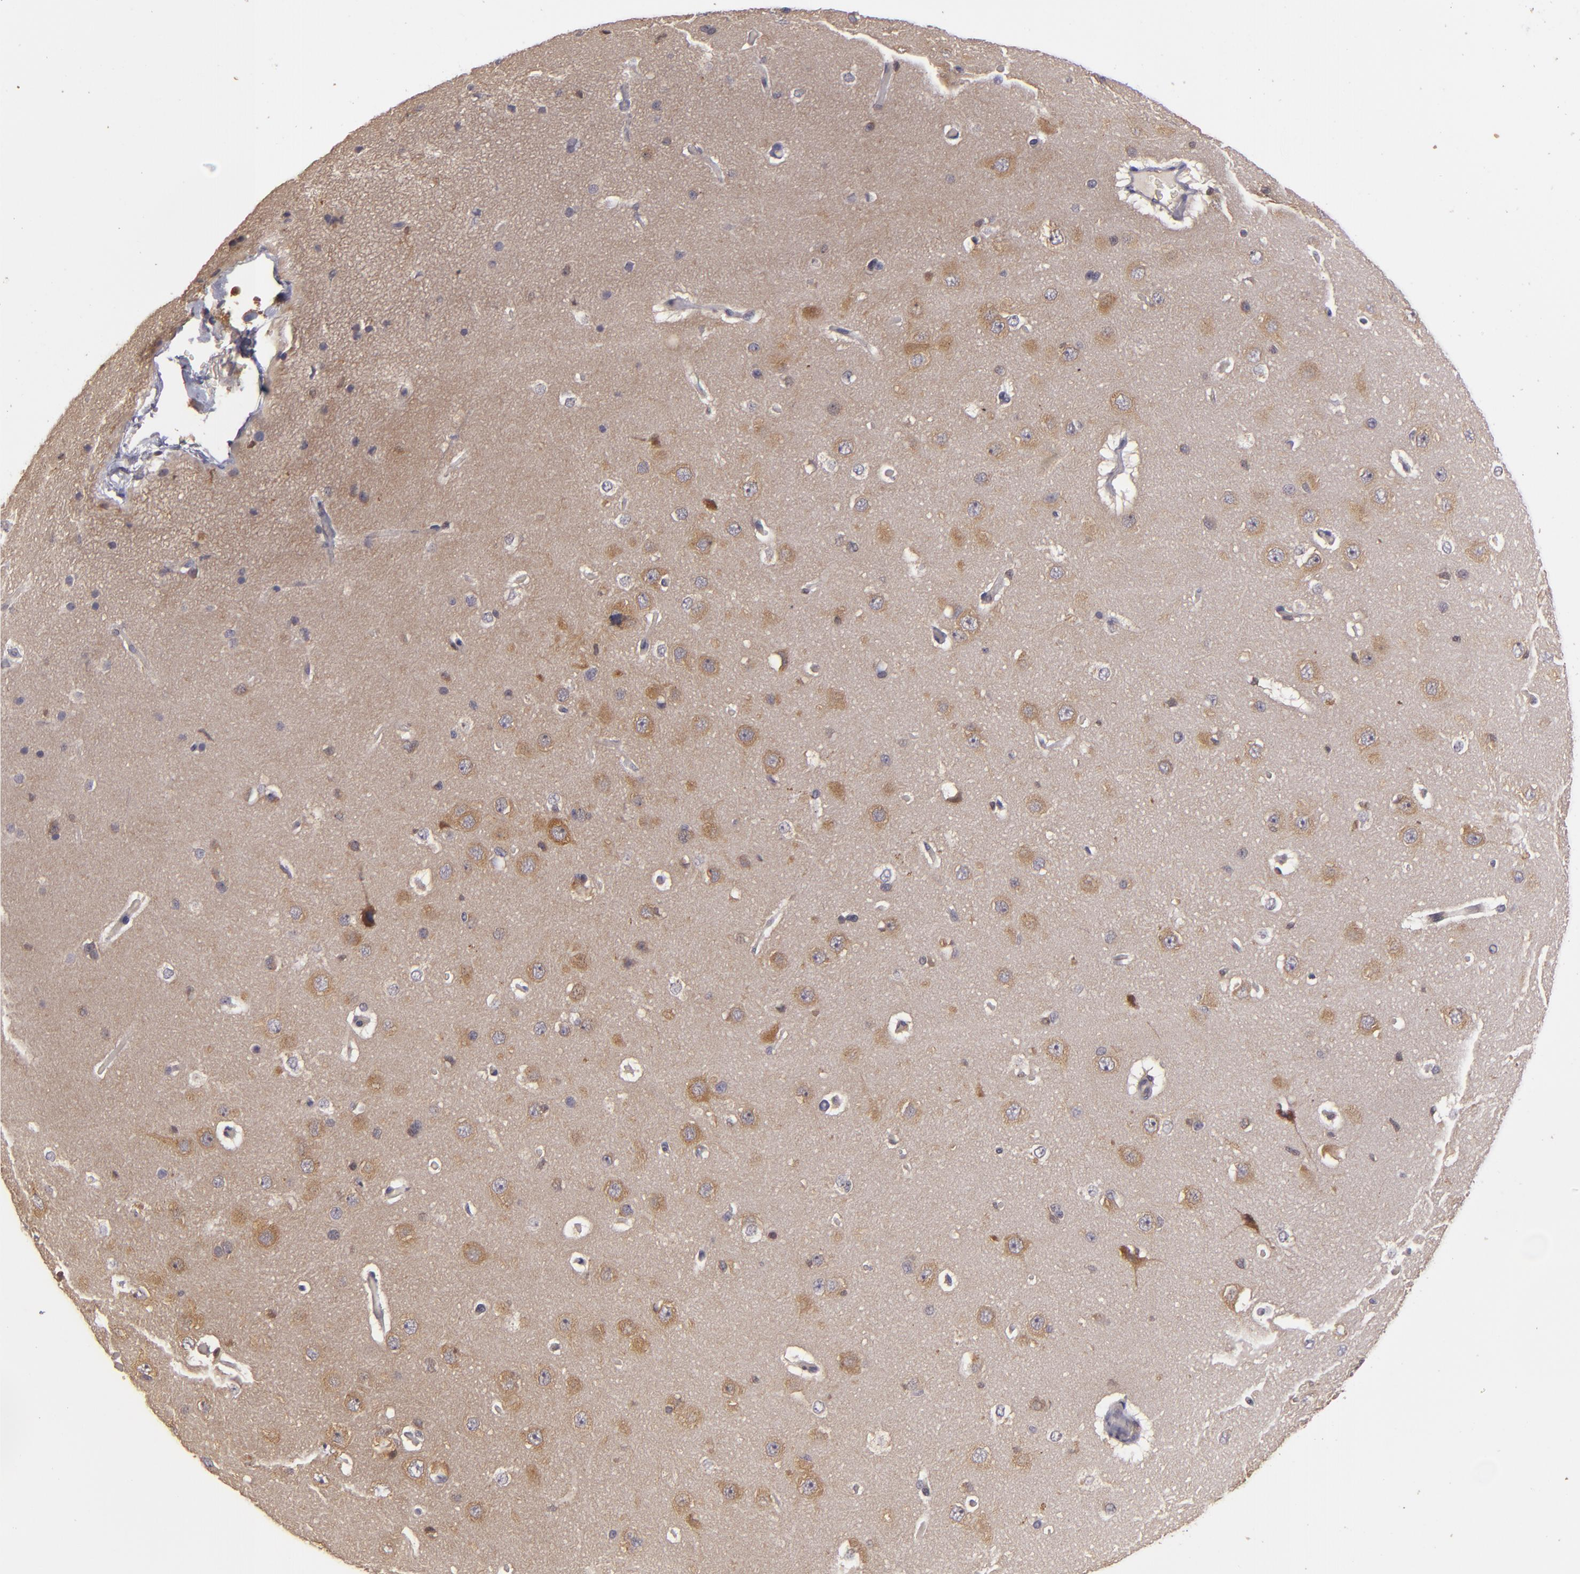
{"staining": {"intensity": "weak", "quantity": ">75%", "location": "cytoplasmic/membranous"}, "tissue": "cerebral cortex", "cell_type": "Endothelial cells", "image_type": "normal", "snomed": [{"axis": "morphology", "description": "Normal tissue, NOS"}, {"axis": "topography", "description": "Cerebral cortex"}], "caption": "DAB (3,3'-diaminobenzidine) immunohistochemical staining of normal cerebral cortex exhibits weak cytoplasmic/membranous protein staining in approximately >75% of endothelial cells.", "gene": "PRKCD", "patient": {"sex": "female", "age": 45}}